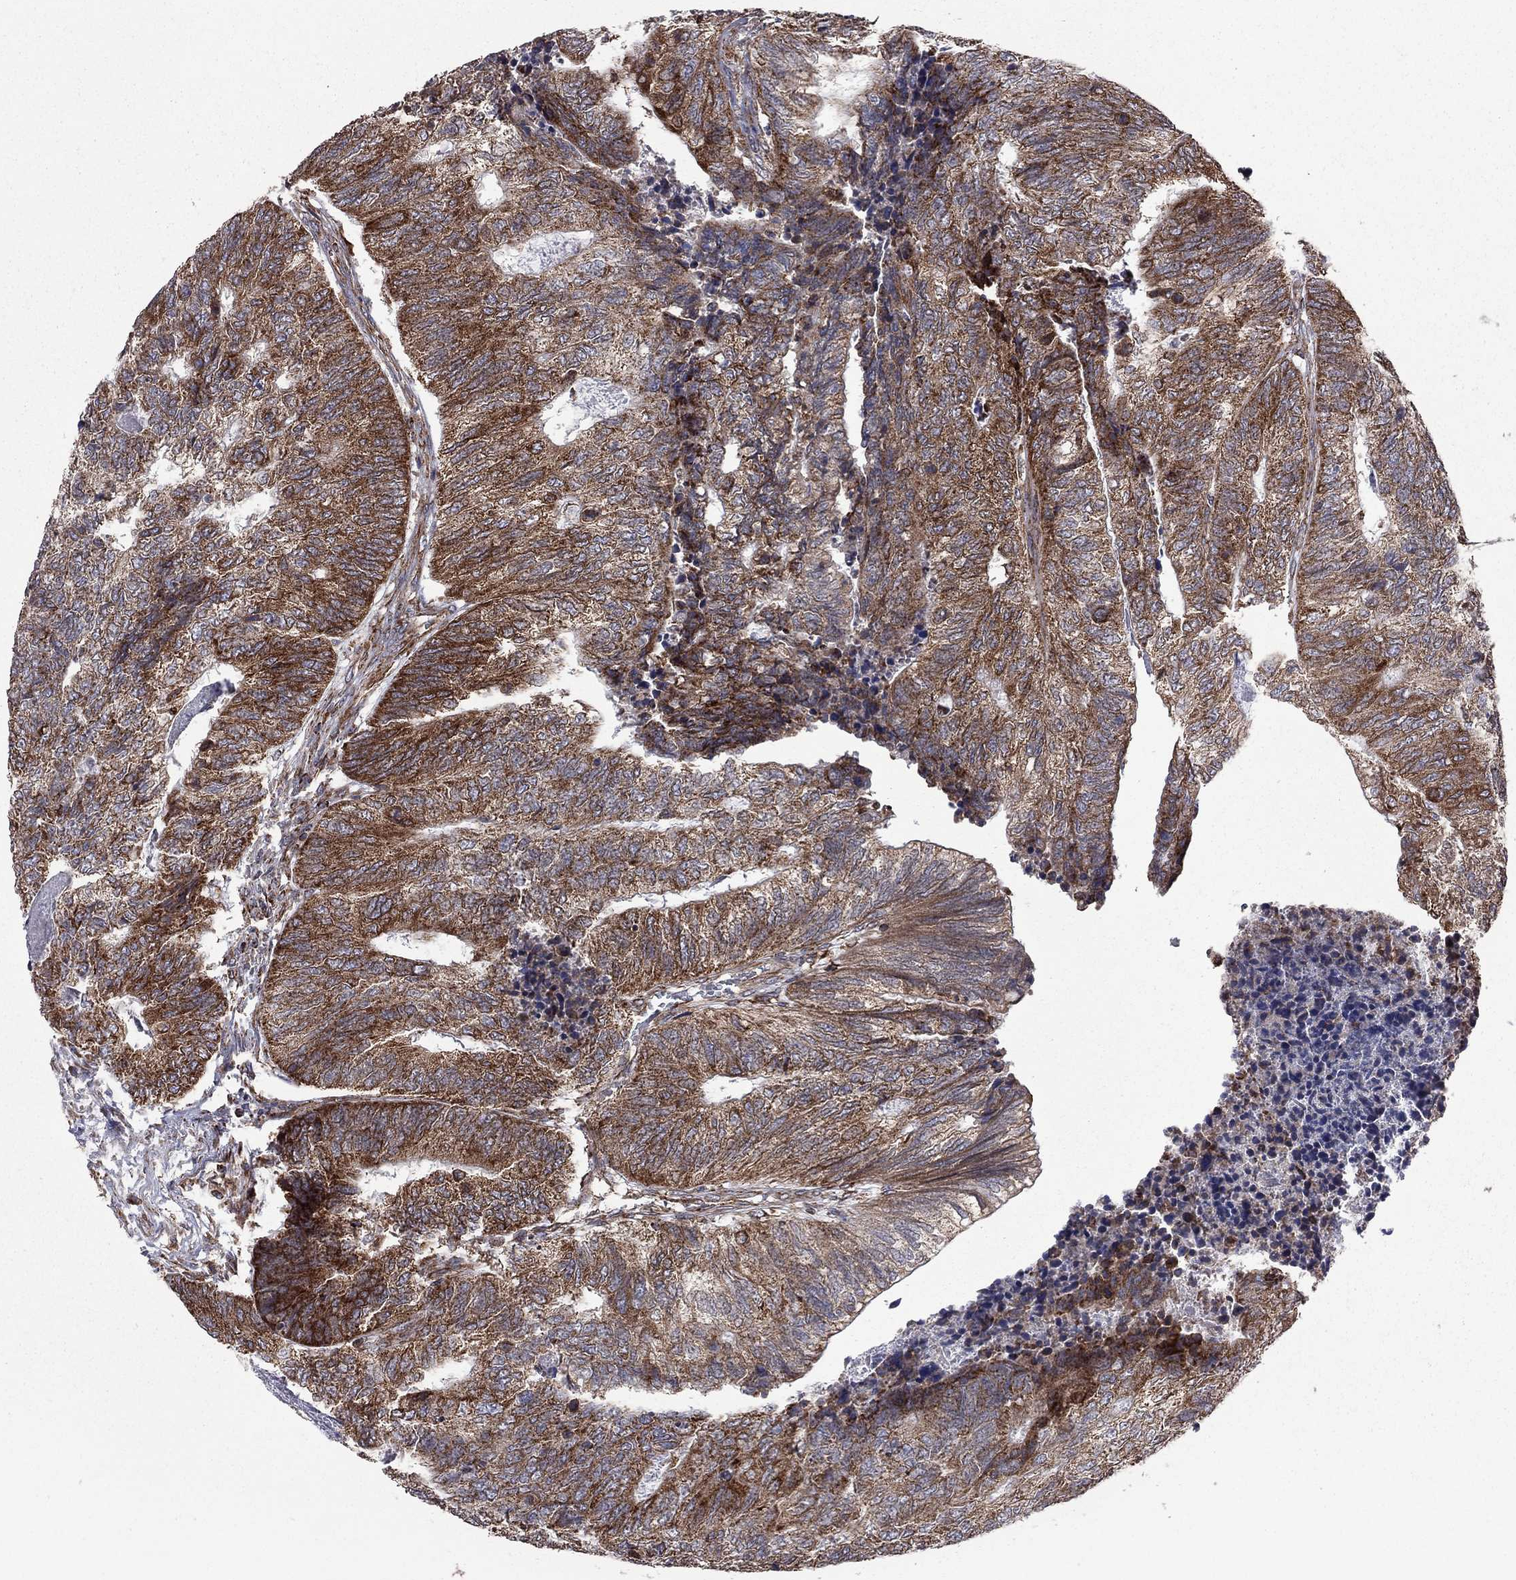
{"staining": {"intensity": "strong", "quantity": "25%-75%", "location": "cytoplasmic/membranous"}, "tissue": "colorectal cancer", "cell_type": "Tumor cells", "image_type": "cancer", "snomed": [{"axis": "morphology", "description": "Adenocarcinoma, NOS"}, {"axis": "topography", "description": "Colon"}], "caption": "This photomicrograph exhibits IHC staining of colorectal cancer (adenocarcinoma), with high strong cytoplasmic/membranous positivity in about 25%-75% of tumor cells.", "gene": "CLPTM1", "patient": {"sex": "female", "age": 67}}